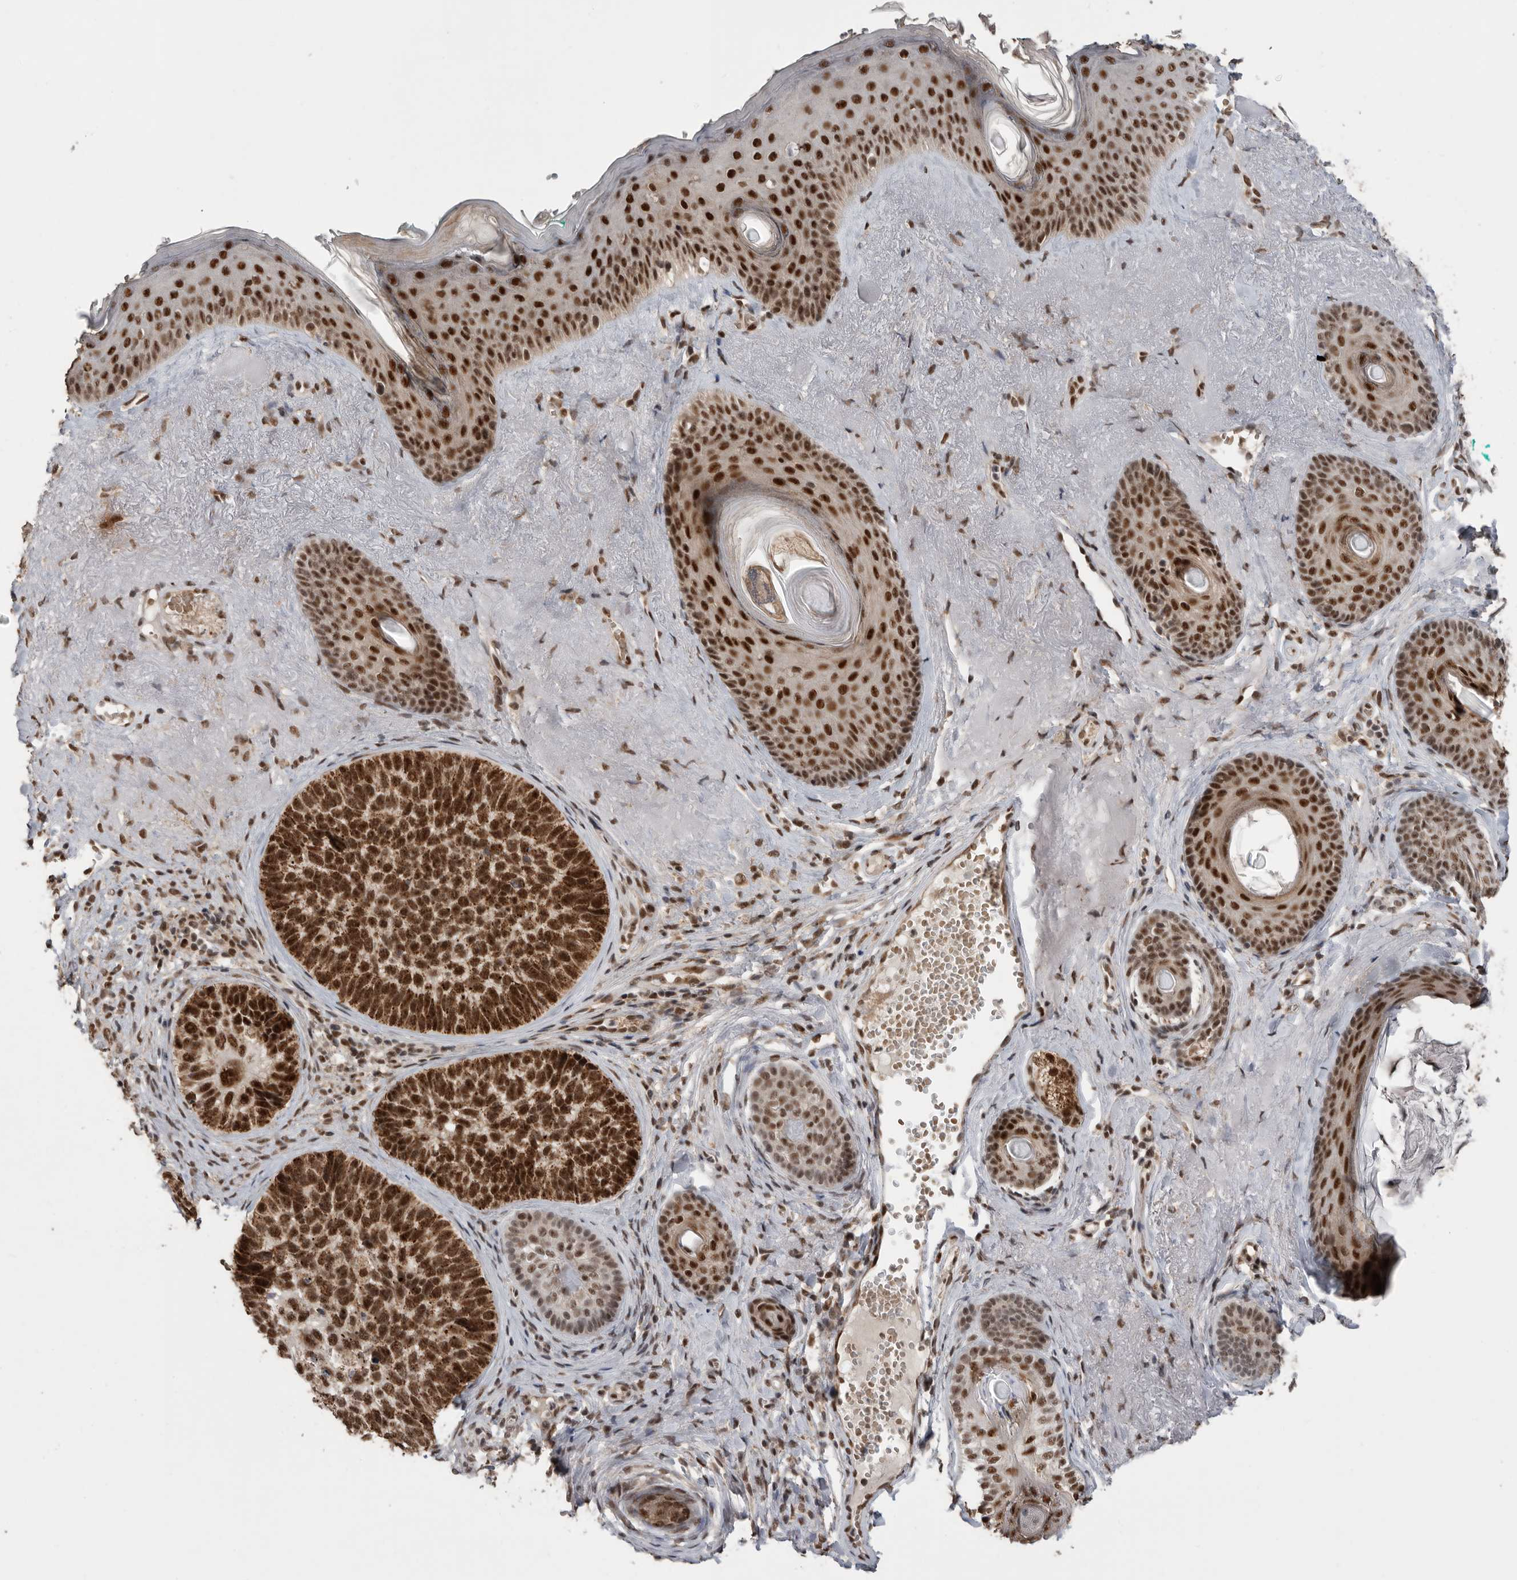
{"staining": {"intensity": "strong", "quantity": ">75%", "location": "nuclear"}, "tissue": "skin cancer", "cell_type": "Tumor cells", "image_type": "cancer", "snomed": [{"axis": "morphology", "description": "Basal cell carcinoma"}, {"axis": "topography", "description": "Skin"}], "caption": "Strong nuclear positivity for a protein is seen in approximately >75% of tumor cells of basal cell carcinoma (skin) using immunohistochemistry.", "gene": "PPP1R10", "patient": {"sex": "male", "age": 62}}